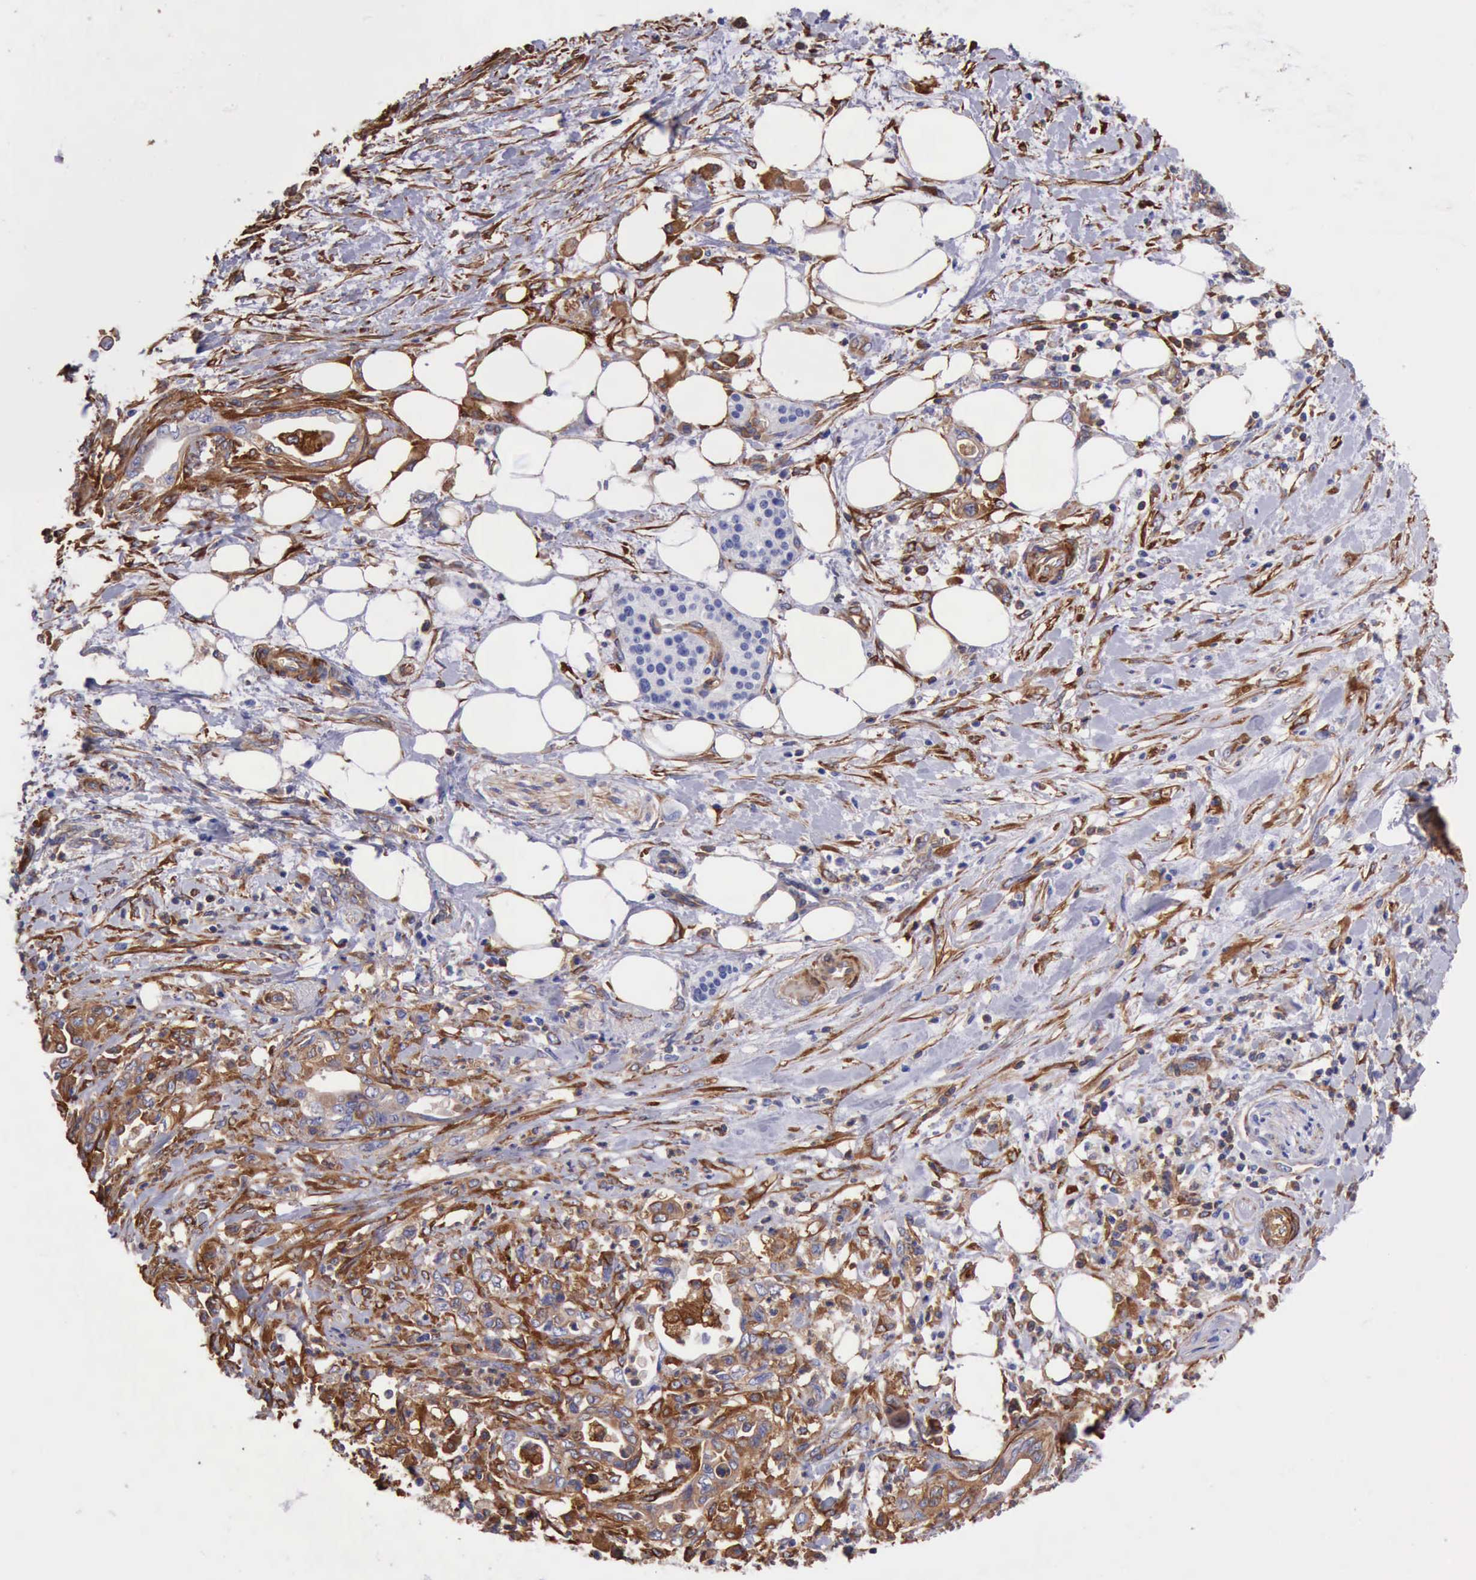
{"staining": {"intensity": "moderate", "quantity": "25%-75%", "location": "cytoplasmic/membranous"}, "tissue": "pancreatic cancer", "cell_type": "Tumor cells", "image_type": "cancer", "snomed": [{"axis": "morphology", "description": "Adenocarcinoma, NOS"}, {"axis": "topography", "description": "Pancreas"}], "caption": "Protein staining exhibits moderate cytoplasmic/membranous staining in about 25%-75% of tumor cells in pancreatic cancer (adenocarcinoma). (brown staining indicates protein expression, while blue staining denotes nuclei).", "gene": "FLNA", "patient": {"sex": "female", "age": 66}}